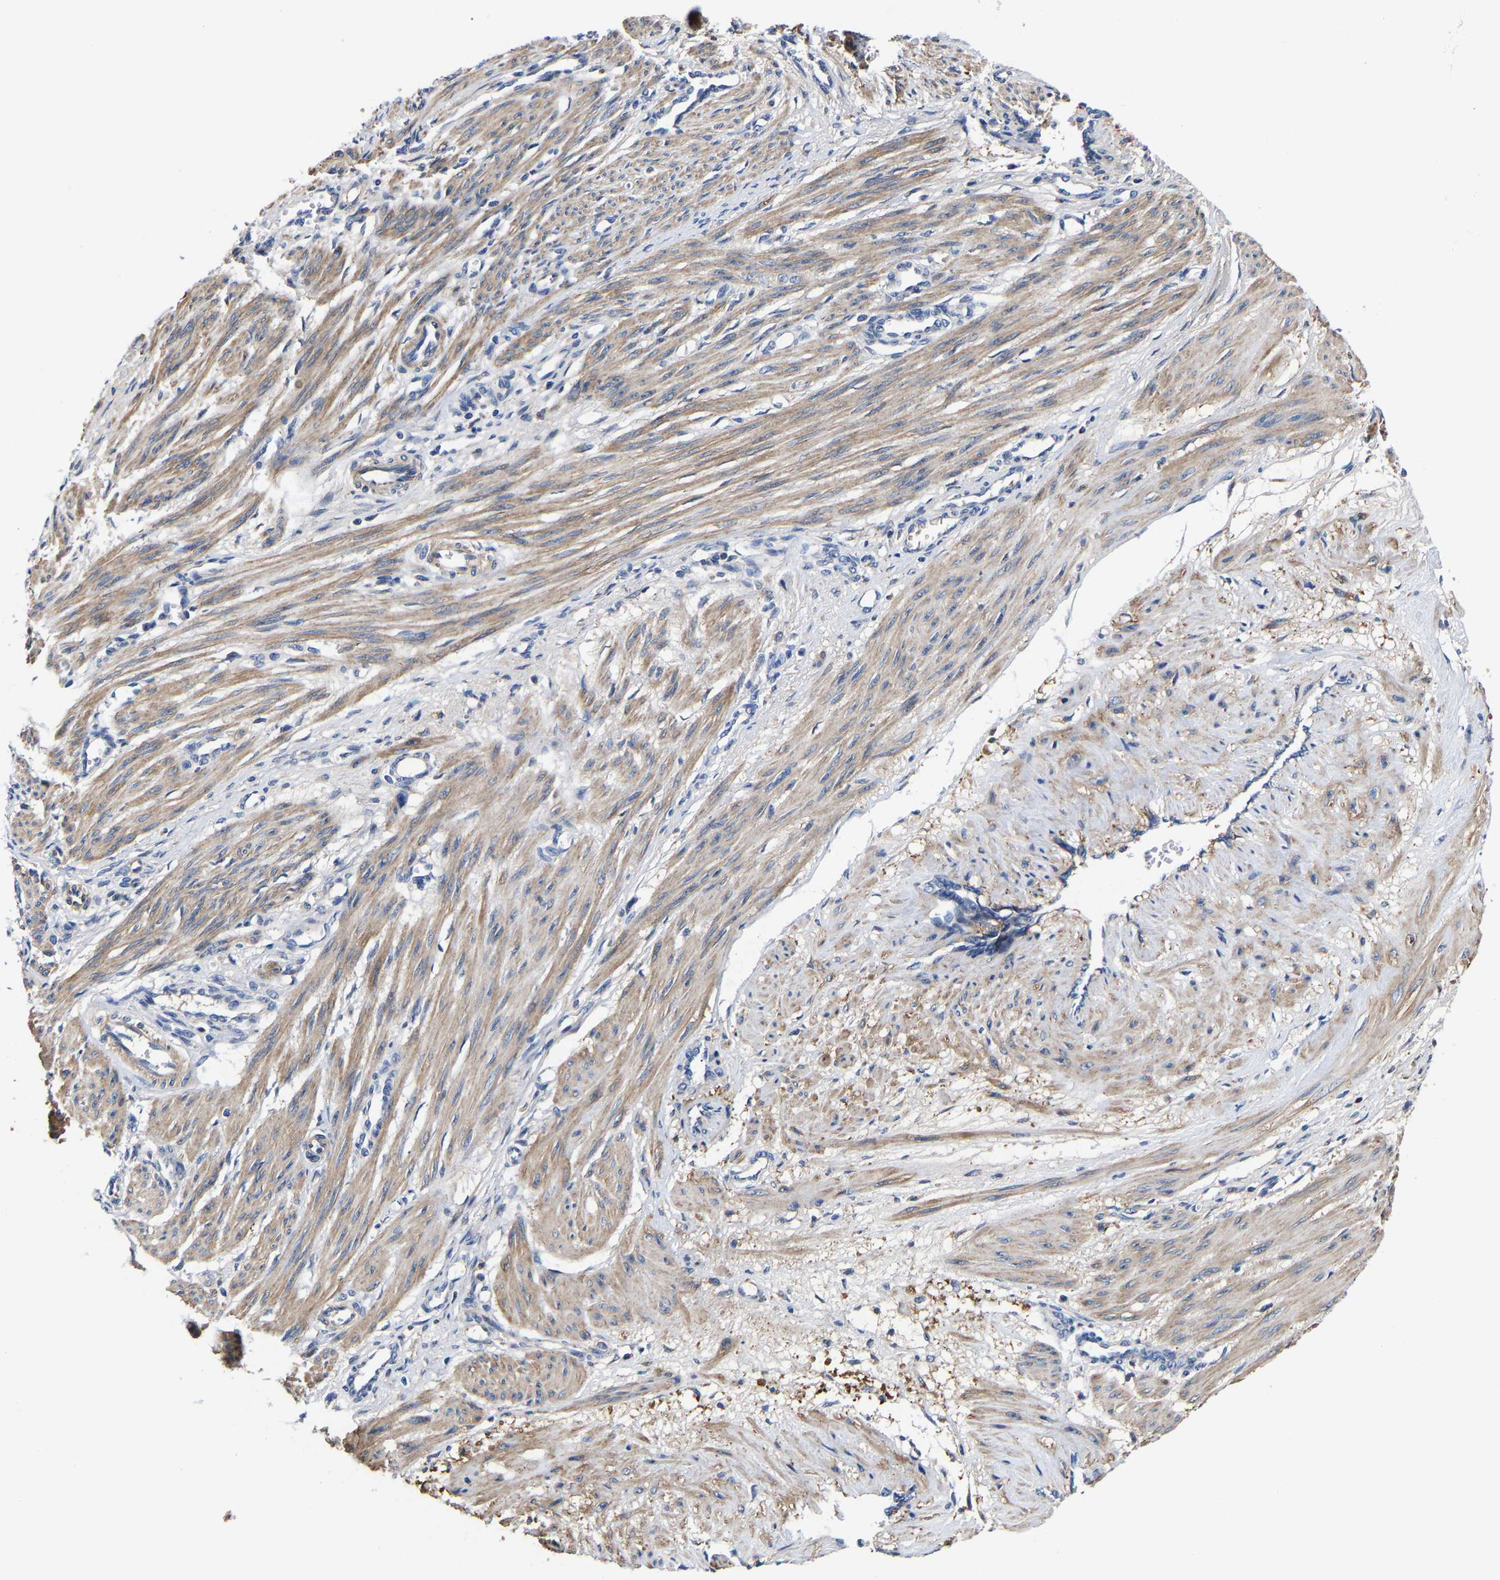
{"staining": {"intensity": "weak", "quantity": ">75%", "location": "cytoplasmic/membranous"}, "tissue": "smooth muscle", "cell_type": "Smooth muscle cells", "image_type": "normal", "snomed": [{"axis": "morphology", "description": "Normal tissue, NOS"}, {"axis": "topography", "description": "Endometrium"}], "caption": "This is a micrograph of immunohistochemistry staining of unremarkable smooth muscle, which shows weak staining in the cytoplasmic/membranous of smooth muscle cells.", "gene": "SLC12A2", "patient": {"sex": "female", "age": 33}}